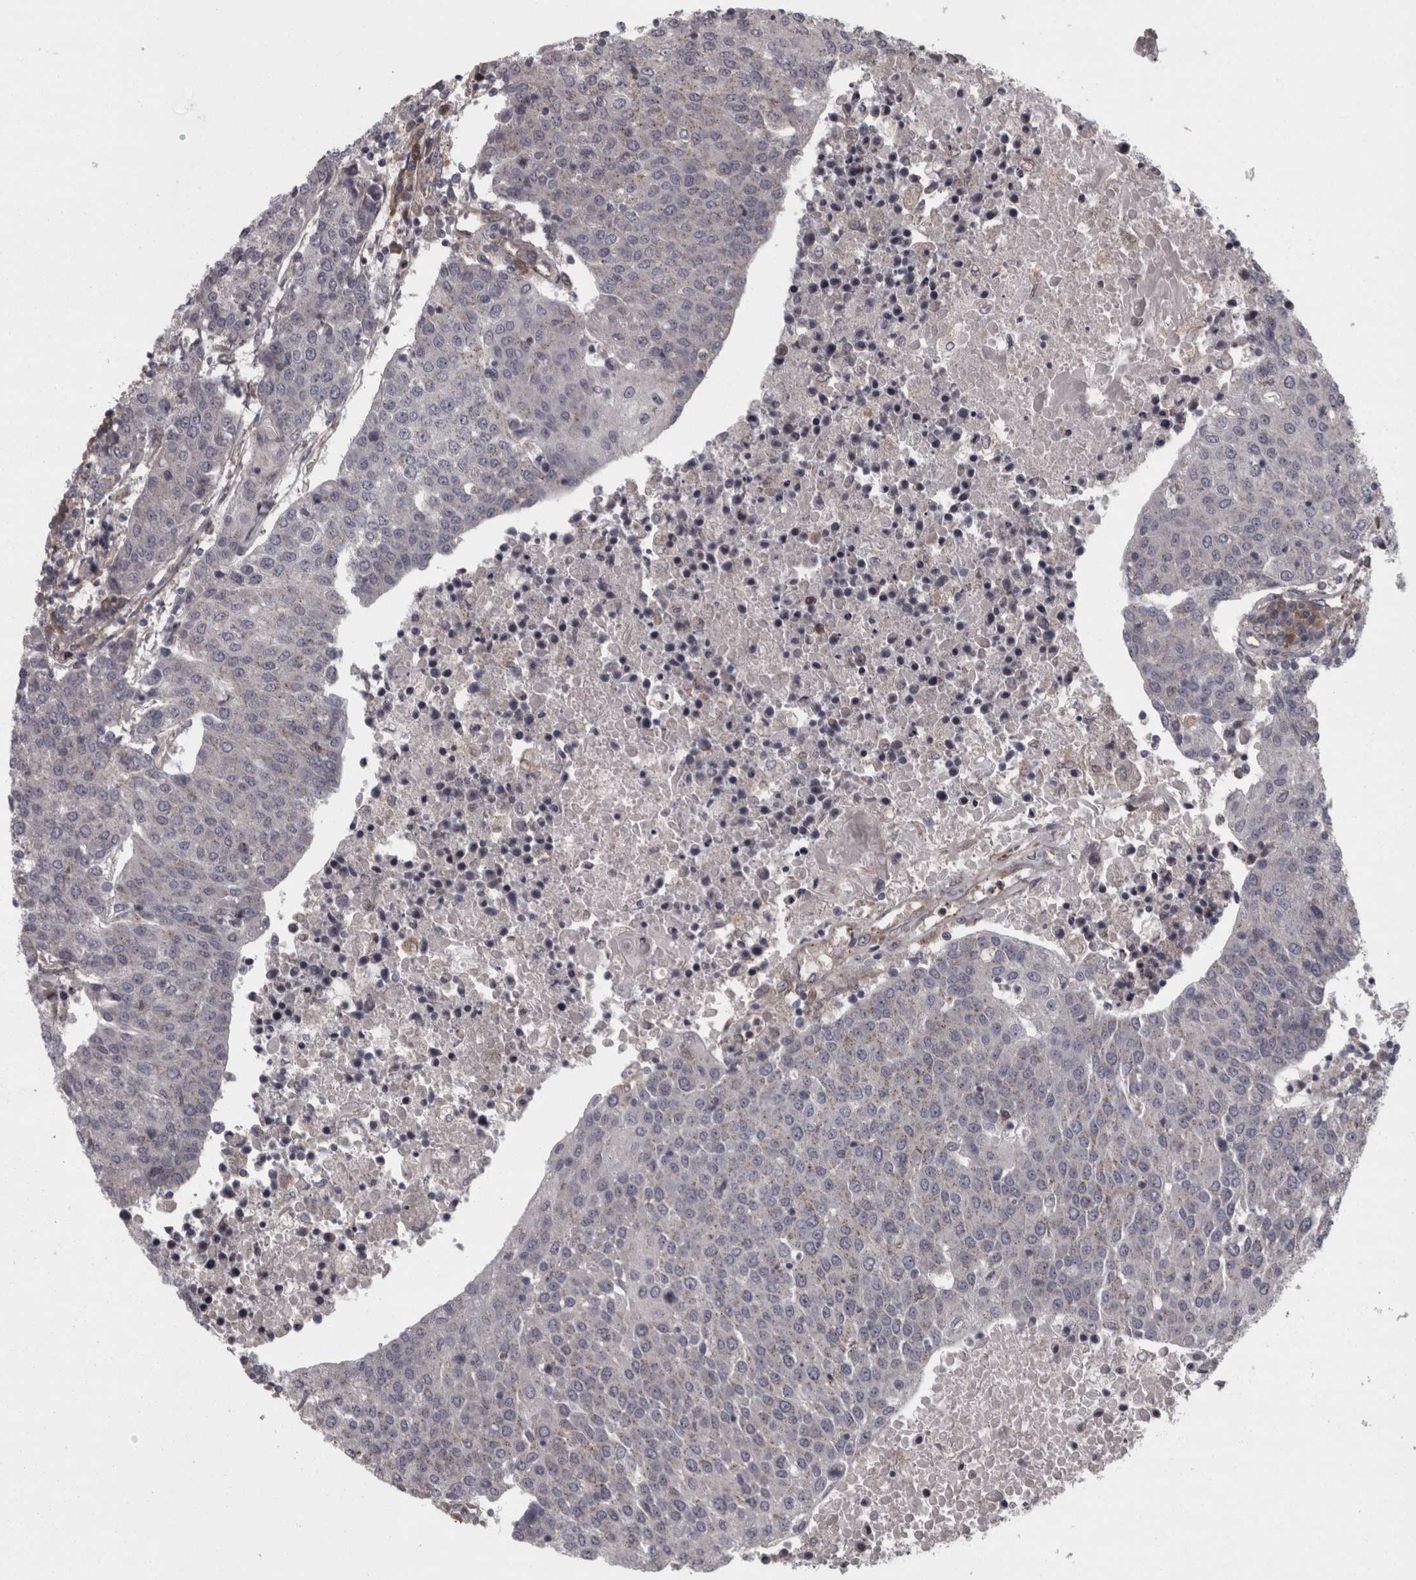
{"staining": {"intensity": "negative", "quantity": "none", "location": "none"}, "tissue": "urothelial cancer", "cell_type": "Tumor cells", "image_type": "cancer", "snomed": [{"axis": "morphology", "description": "Urothelial carcinoma, High grade"}, {"axis": "topography", "description": "Urinary bladder"}], "caption": "High magnification brightfield microscopy of urothelial cancer stained with DAB (3,3'-diaminobenzidine) (brown) and counterstained with hematoxylin (blue): tumor cells show no significant positivity.", "gene": "RSU1", "patient": {"sex": "female", "age": 85}}